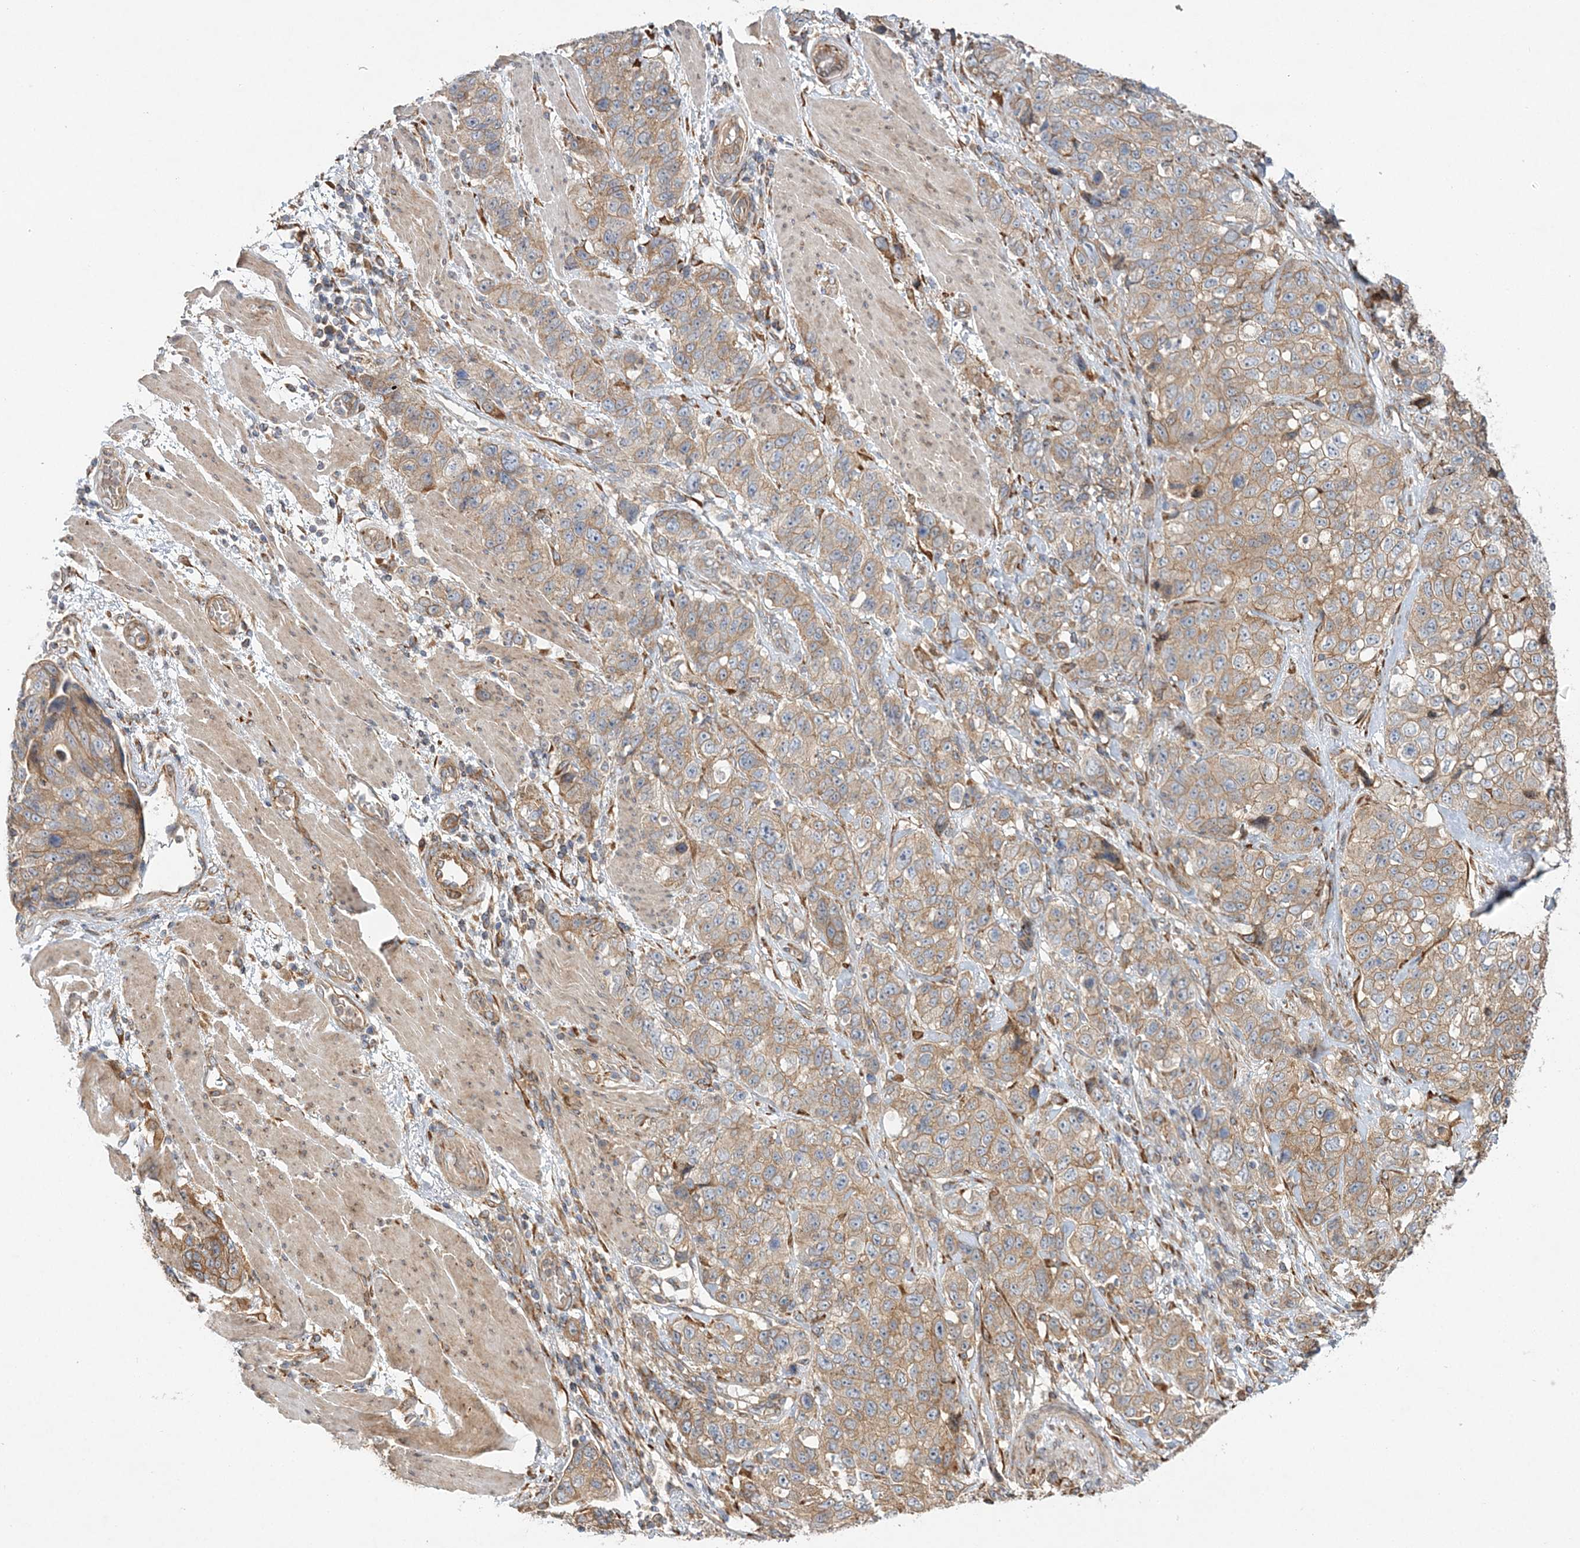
{"staining": {"intensity": "weak", "quantity": ">75%", "location": "cytoplasmic/membranous"}, "tissue": "stomach cancer", "cell_type": "Tumor cells", "image_type": "cancer", "snomed": [{"axis": "morphology", "description": "Adenocarcinoma, NOS"}, {"axis": "topography", "description": "Stomach"}], "caption": "Immunohistochemistry histopathology image of neoplastic tissue: human stomach cancer stained using IHC reveals low levels of weak protein expression localized specifically in the cytoplasmic/membranous of tumor cells, appearing as a cytoplasmic/membranous brown color.", "gene": "ZFYVE16", "patient": {"sex": "male", "age": 48}}